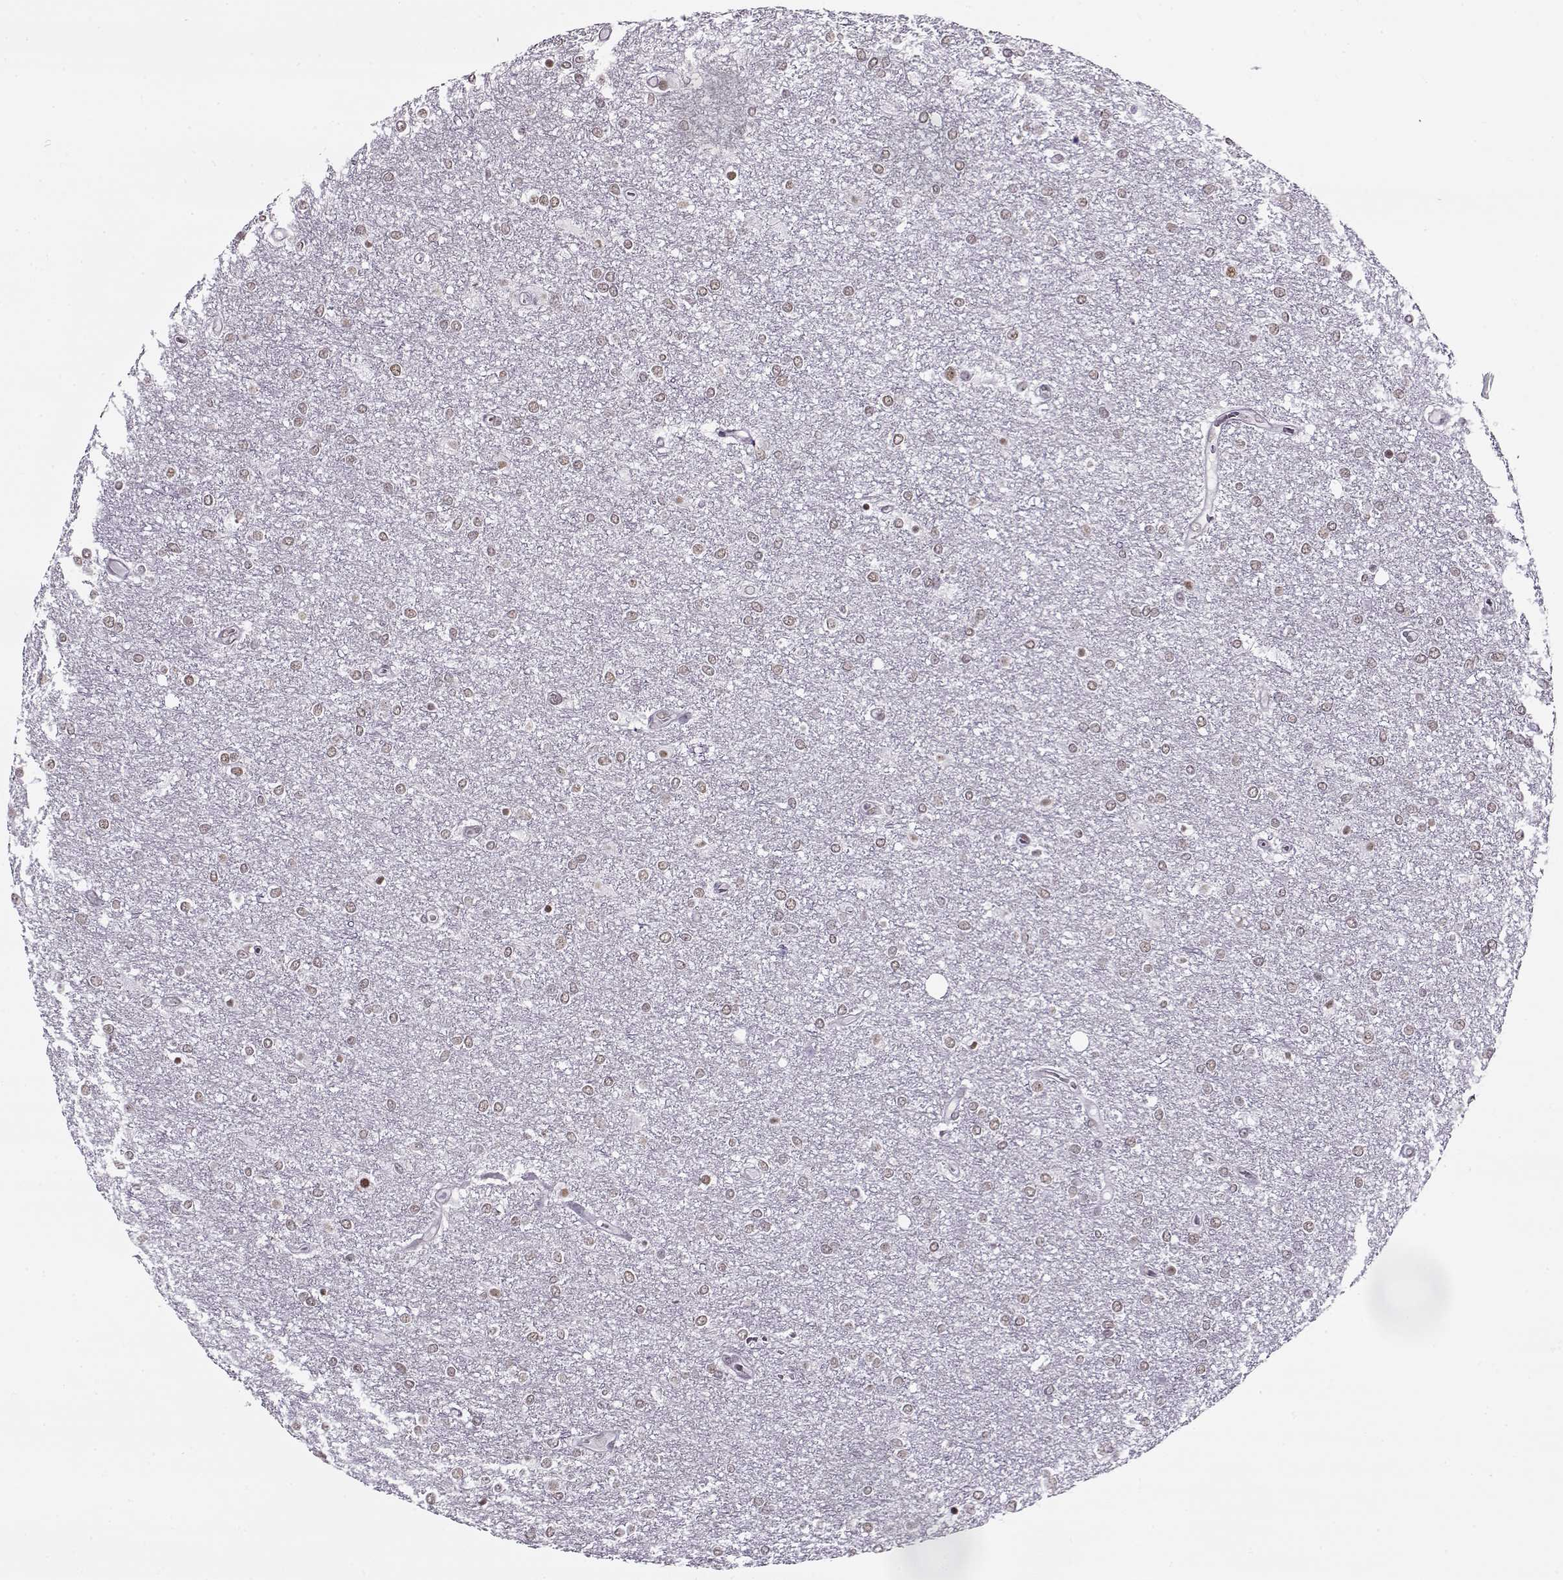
{"staining": {"intensity": "negative", "quantity": "none", "location": "none"}, "tissue": "glioma", "cell_type": "Tumor cells", "image_type": "cancer", "snomed": [{"axis": "morphology", "description": "Glioma, malignant, High grade"}, {"axis": "topography", "description": "Brain"}], "caption": "Malignant glioma (high-grade) stained for a protein using immunohistochemistry reveals no staining tumor cells.", "gene": "PRMT8", "patient": {"sex": "female", "age": 61}}